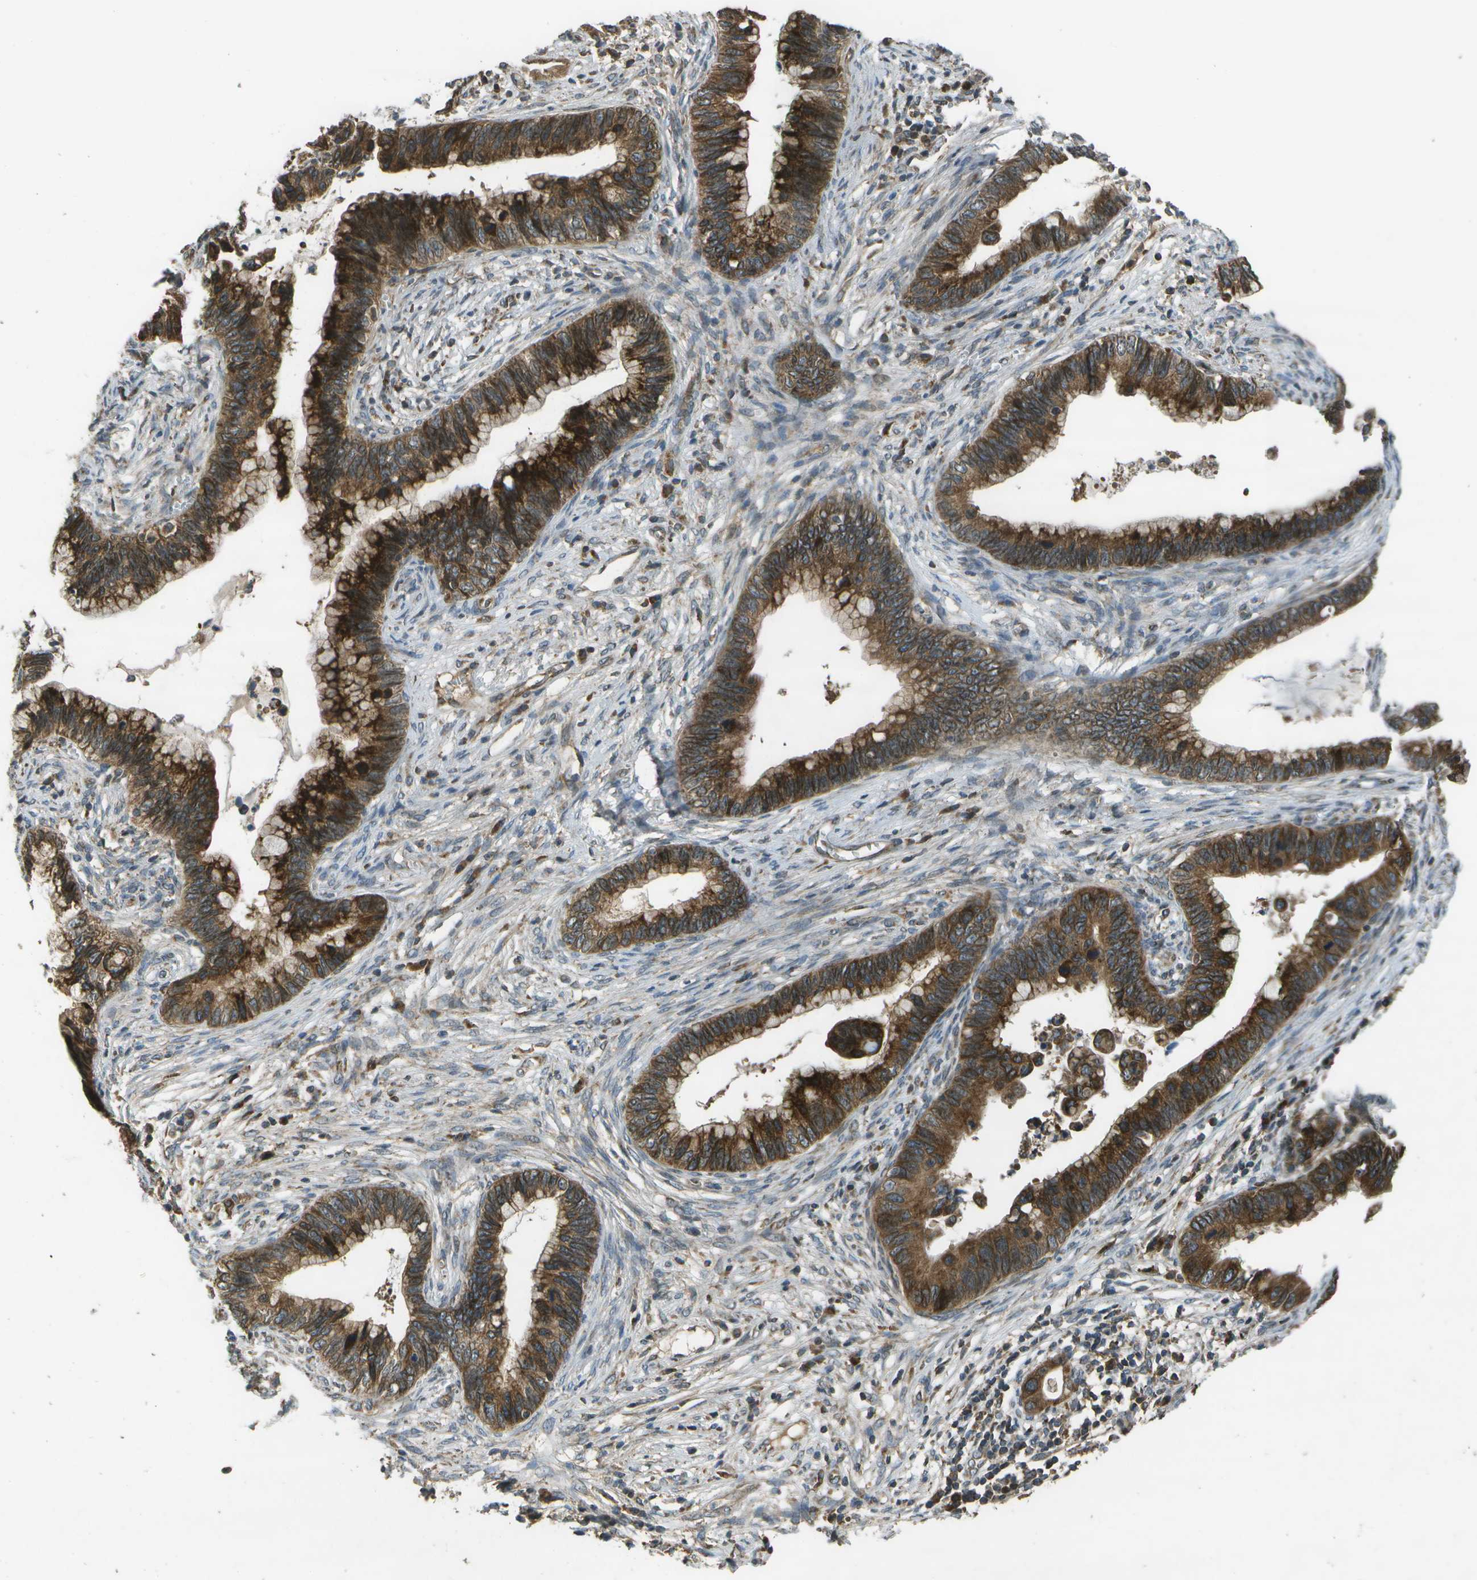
{"staining": {"intensity": "strong", "quantity": ">75%", "location": "cytoplasmic/membranous"}, "tissue": "cervical cancer", "cell_type": "Tumor cells", "image_type": "cancer", "snomed": [{"axis": "morphology", "description": "Adenocarcinoma, NOS"}, {"axis": "topography", "description": "Cervix"}], "caption": "DAB (3,3'-diaminobenzidine) immunohistochemical staining of human cervical cancer (adenocarcinoma) demonstrates strong cytoplasmic/membranous protein positivity in about >75% of tumor cells.", "gene": "HFE", "patient": {"sex": "female", "age": 44}}